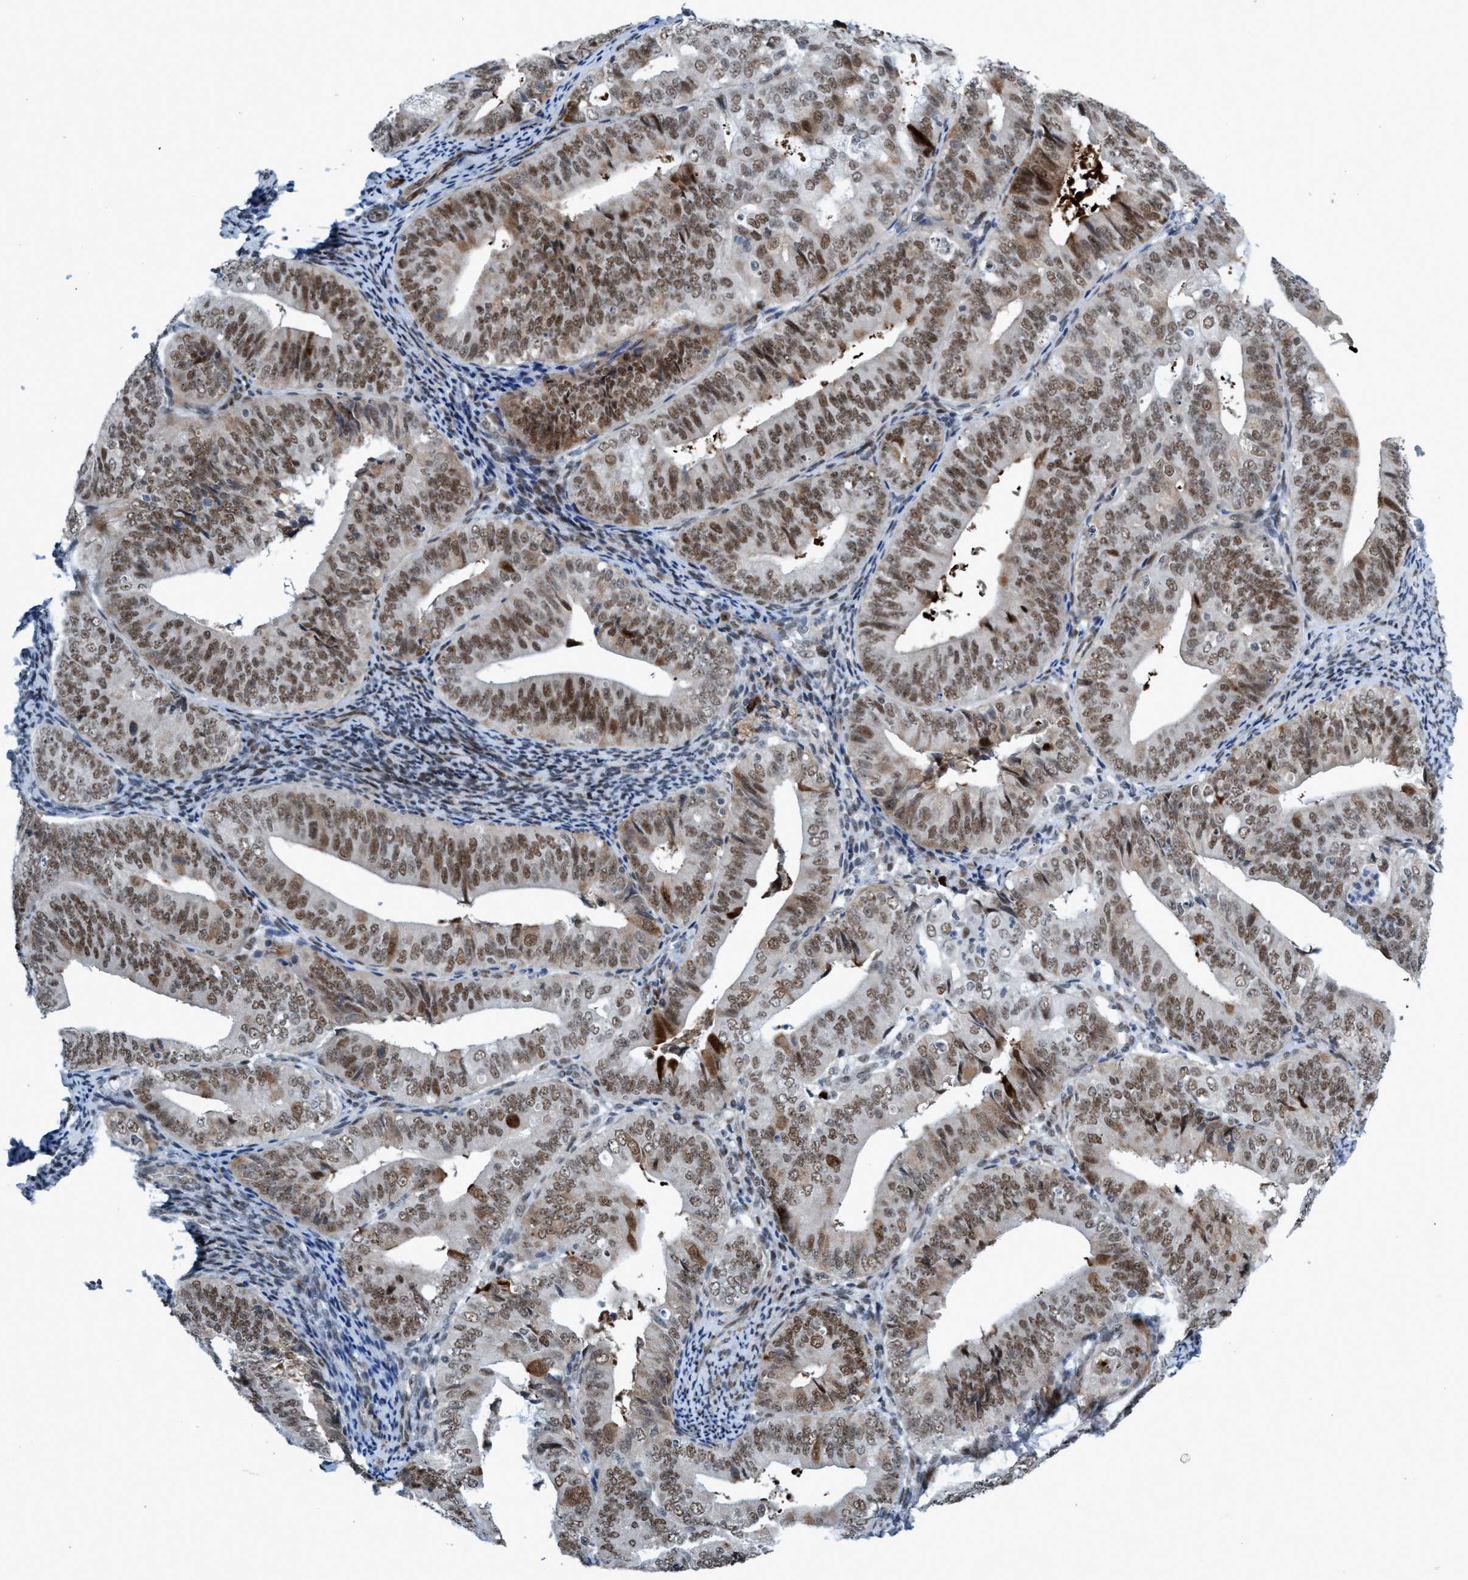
{"staining": {"intensity": "strong", "quantity": "25%-75%", "location": "nuclear"}, "tissue": "endometrial cancer", "cell_type": "Tumor cells", "image_type": "cancer", "snomed": [{"axis": "morphology", "description": "Adenocarcinoma, NOS"}, {"axis": "topography", "description": "Endometrium"}], "caption": "This photomicrograph shows immunohistochemistry (IHC) staining of human endometrial cancer, with high strong nuclear staining in about 25%-75% of tumor cells.", "gene": "CWC27", "patient": {"sex": "female", "age": 63}}